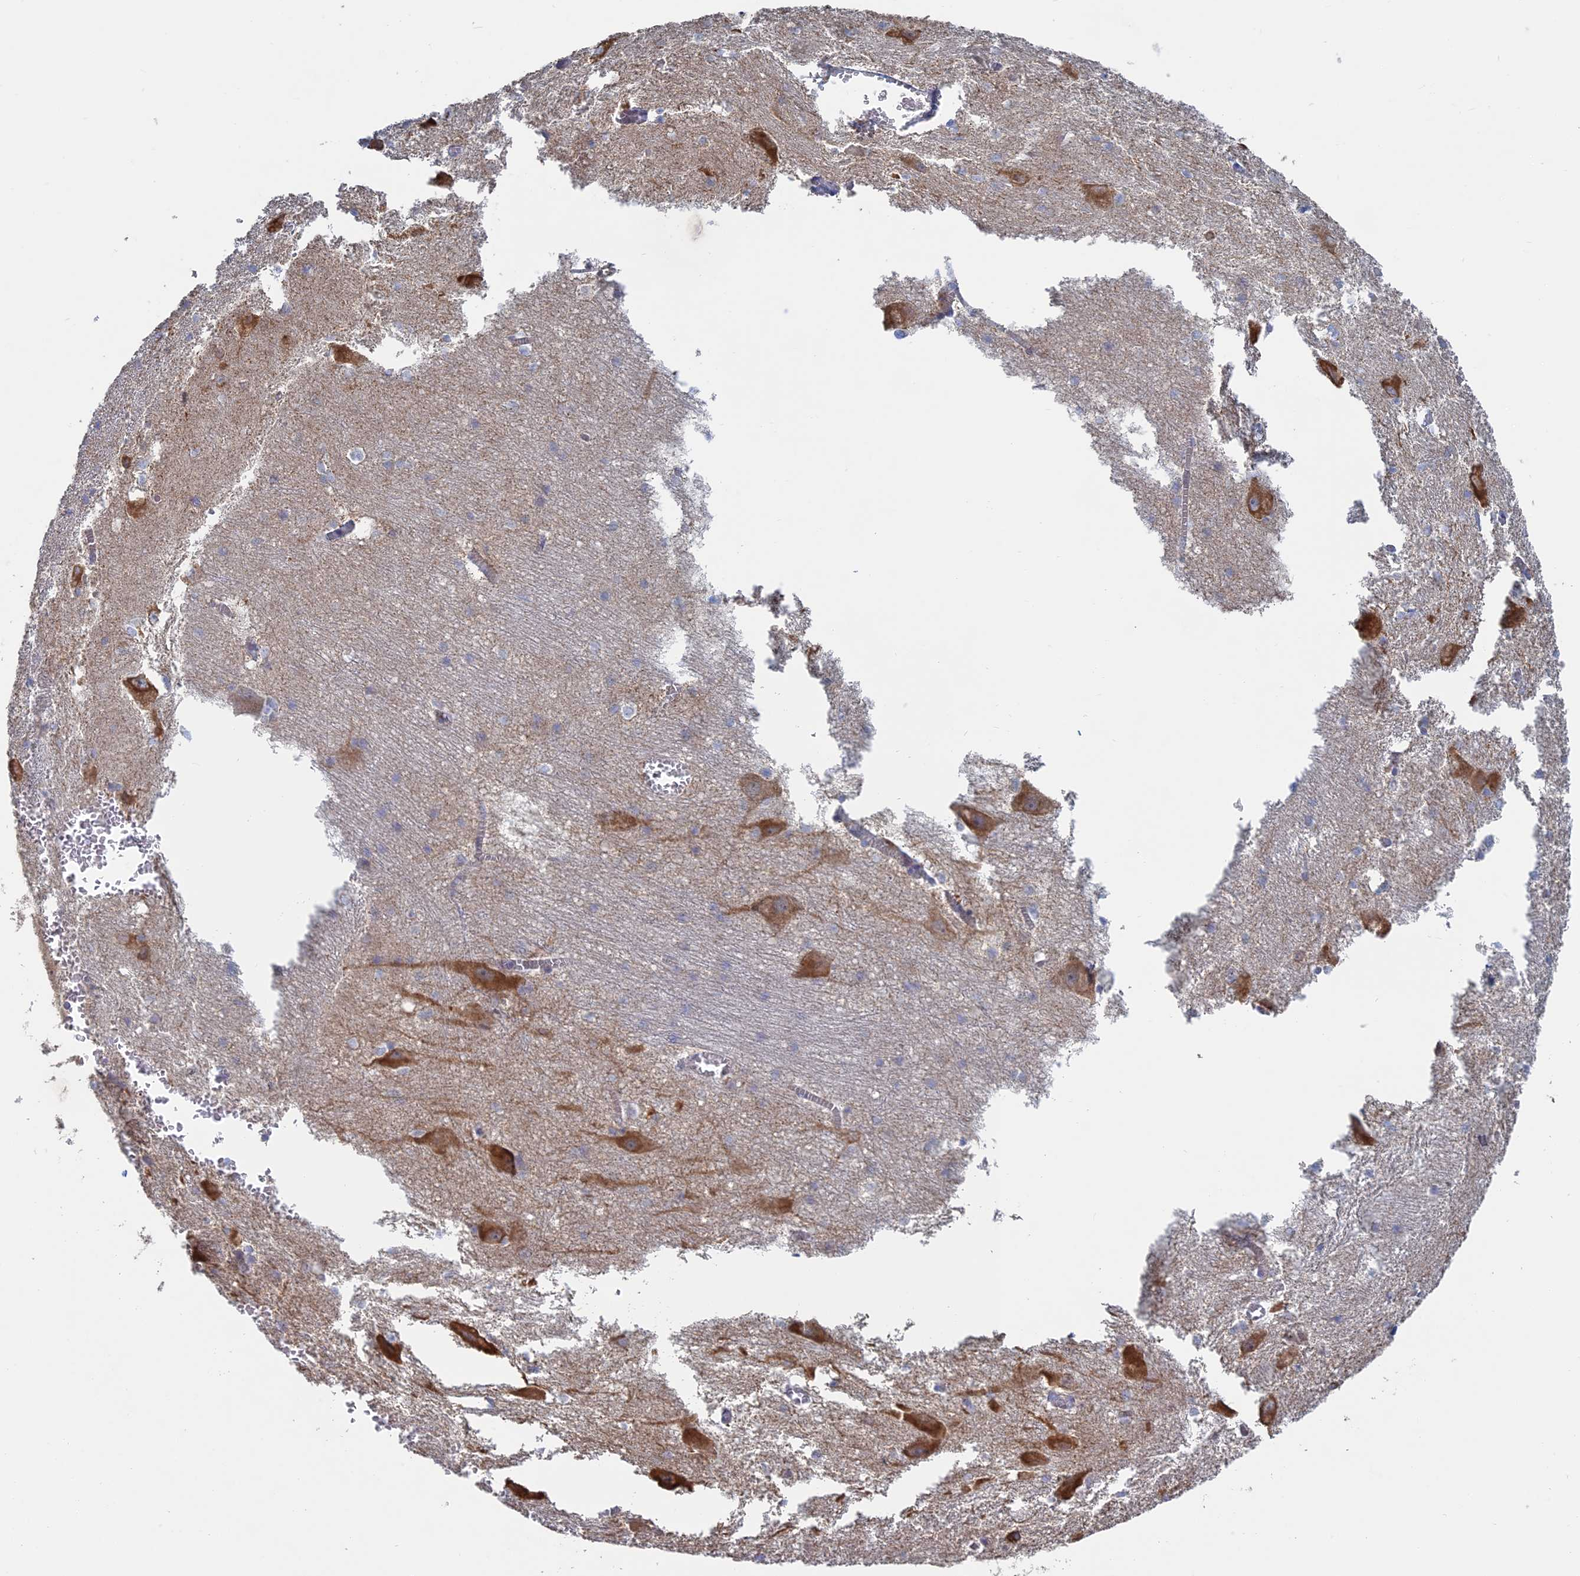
{"staining": {"intensity": "moderate", "quantity": "<25%", "location": "cytoplasmic/membranous"}, "tissue": "caudate", "cell_type": "Glial cells", "image_type": "normal", "snomed": [{"axis": "morphology", "description": "Normal tissue, NOS"}, {"axis": "topography", "description": "Lateral ventricle wall"}], "caption": "Glial cells reveal moderate cytoplasmic/membranous staining in approximately <25% of cells in normal caudate.", "gene": "TBC1D30", "patient": {"sex": "male", "age": 37}}